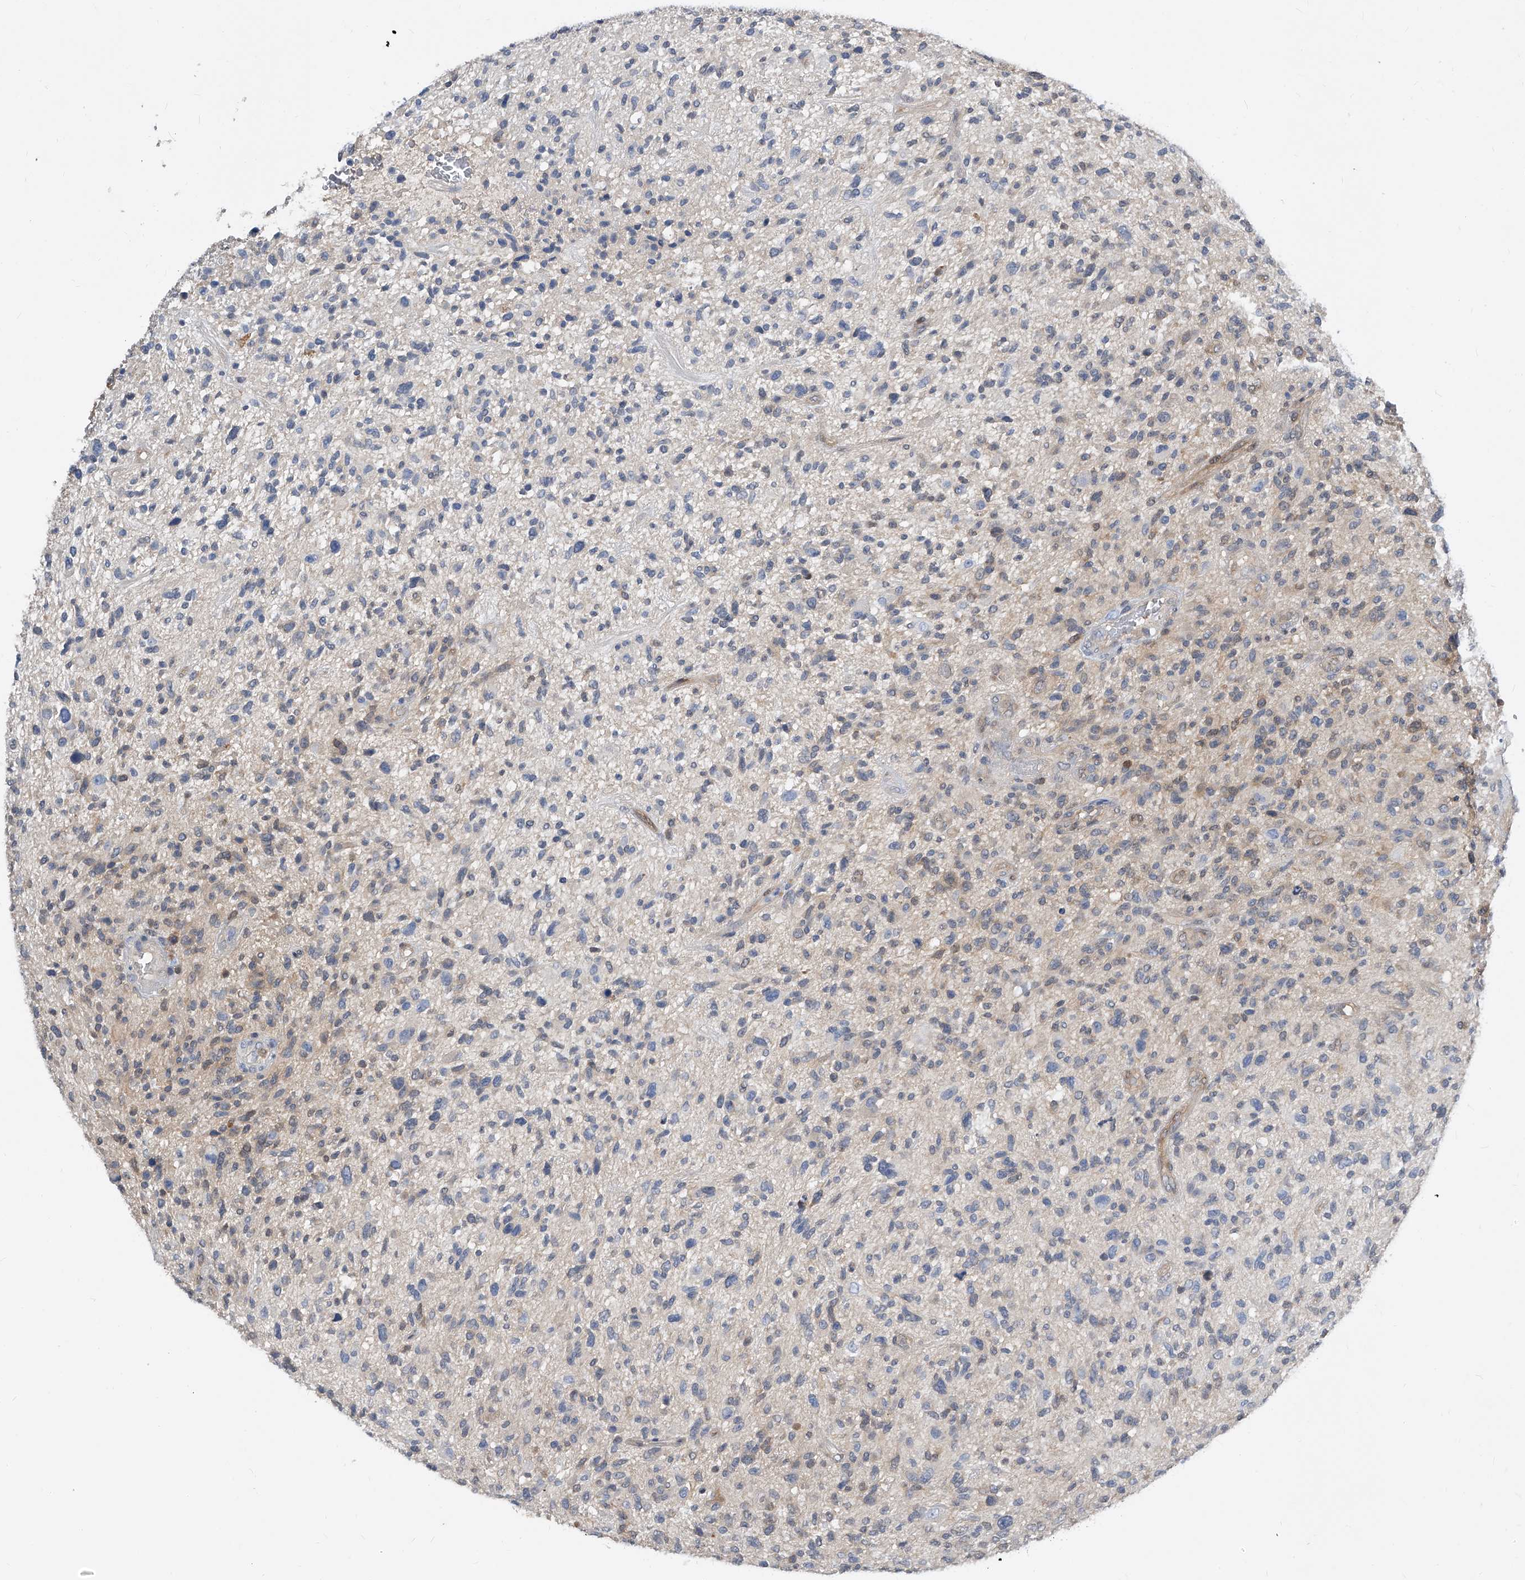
{"staining": {"intensity": "negative", "quantity": "none", "location": "none"}, "tissue": "glioma", "cell_type": "Tumor cells", "image_type": "cancer", "snomed": [{"axis": "morphology", "description": "Glioma, malignant, High grade"}, {"axis": "topography", "description": "Brain"}], "caption": "High magnification brightfield microscopy of glioma stained with DAB (brown) and counterstained with hematoxylin (blue): tumor cells show no significant positivity.", "gene": "MAP2K6", "patient": {"sex": "male", "age": 47}}